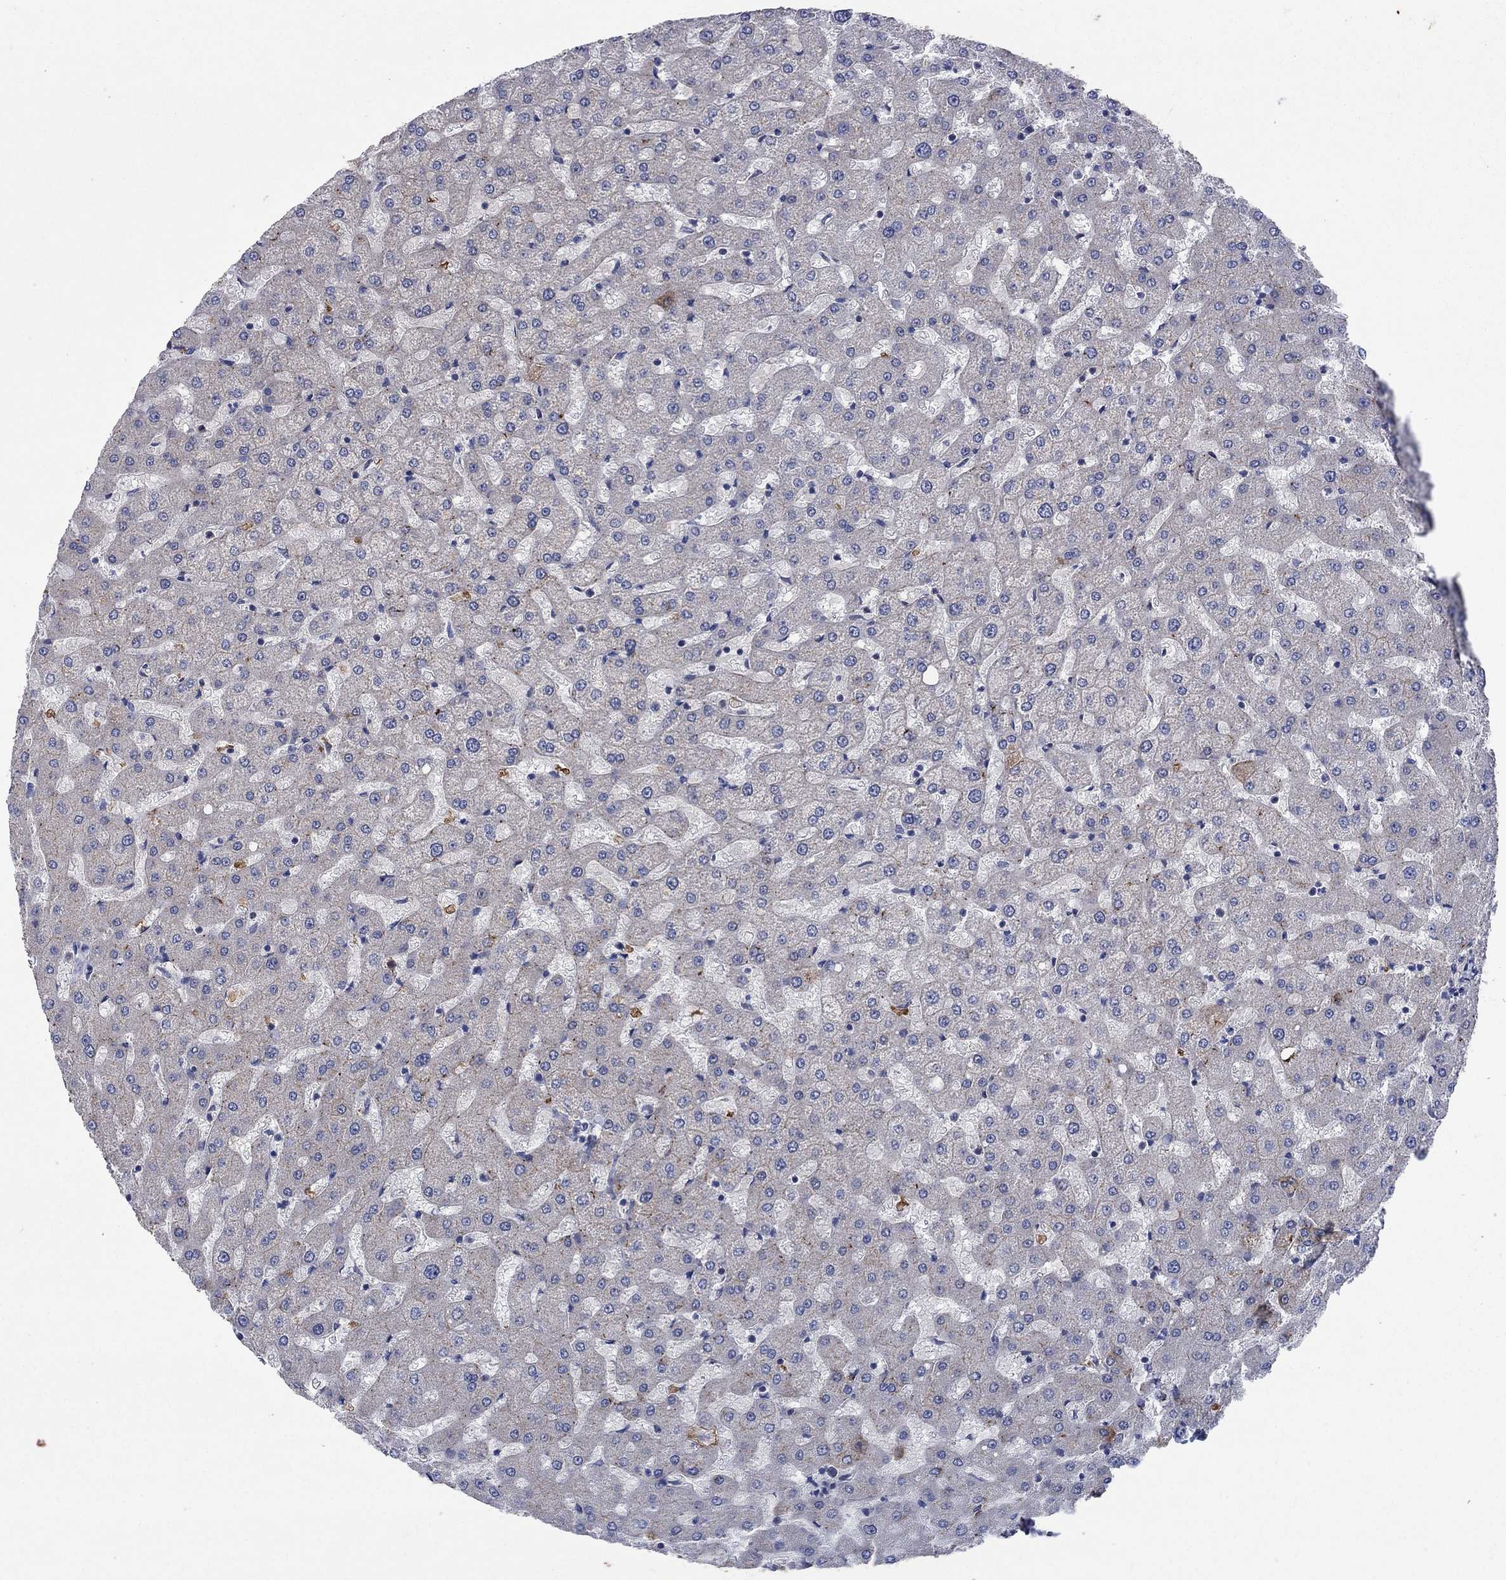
{"staining": {"intensity": "negative", "quantity": "none", "location": "none"}, "tissue": "liver", "cell_type": "Cholangiocytes", "image_type": "normal", "snomed": [{"axis": "morphology", "description": "Normal tissue, NOS"}, {"axis": "topography", "description": "Liver"}], "caption": "Liver was stained to show a protein in brown. There is no significant staining in cholangiocytes. (Brightfield microscopy of DAB (3,3'-diaminobenzidine) IHC at high magnification).", "gene": "SDC1", "patient": {"sex": "female", "age": 50}}